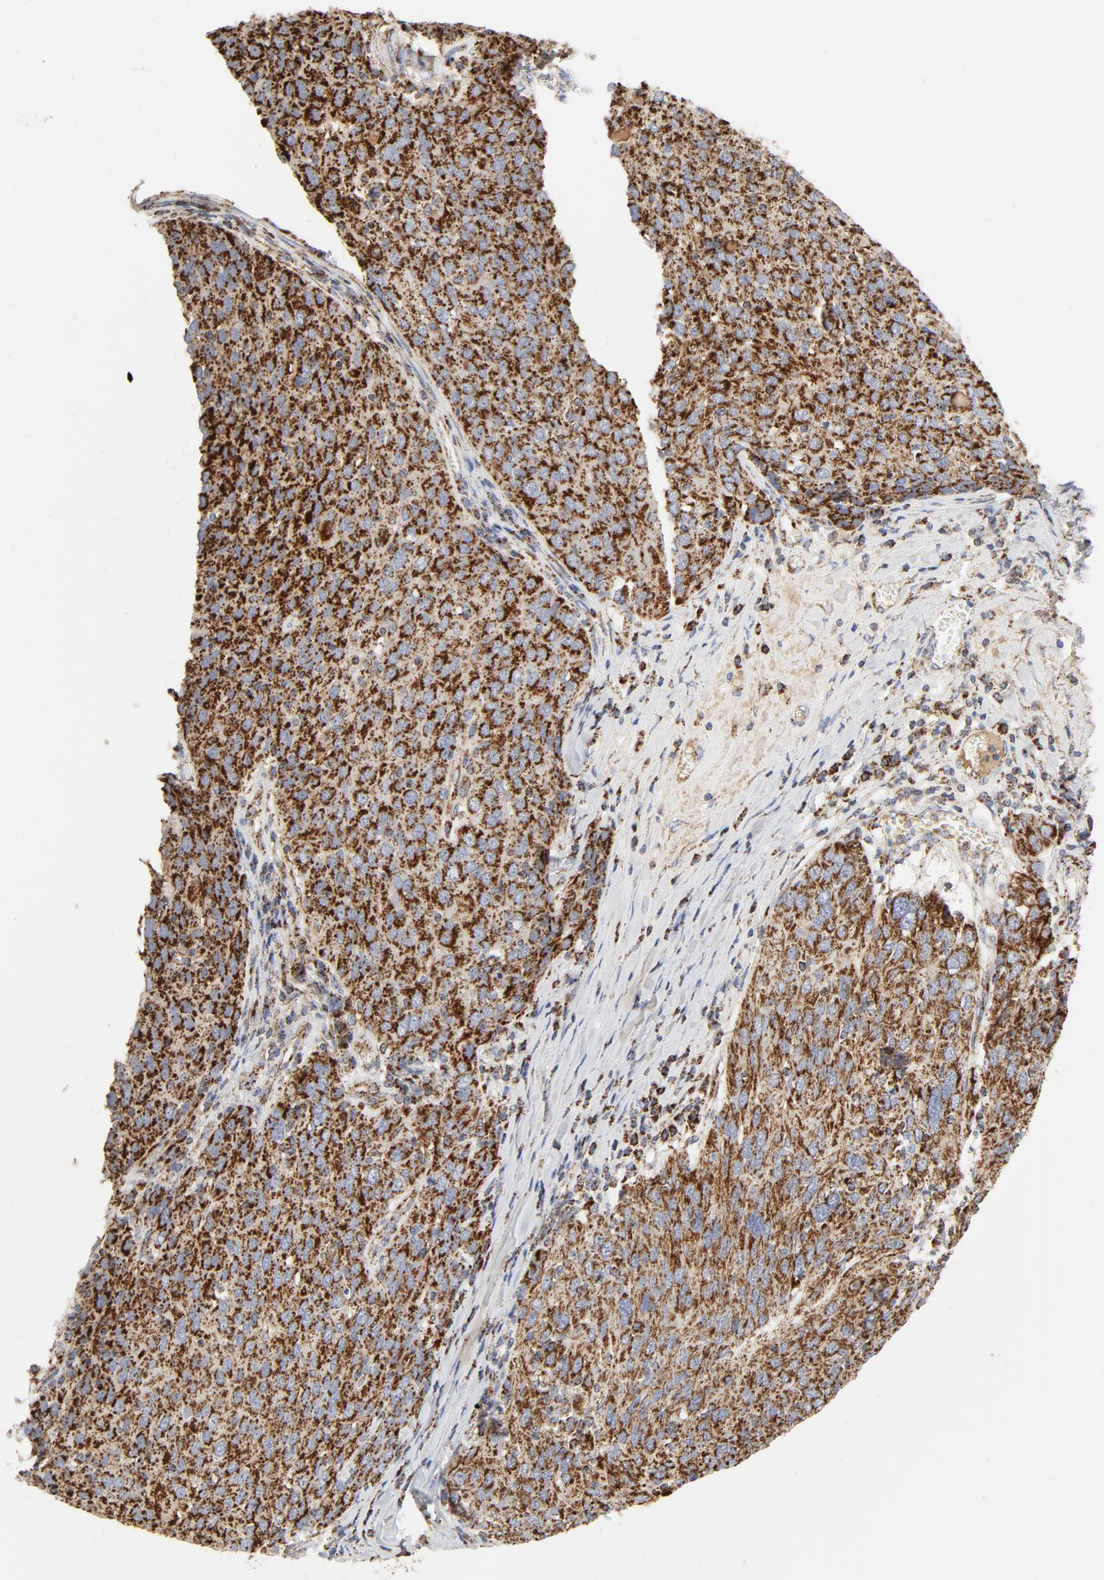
{"staining": {"intensity": "strong", "quantity": ">75%", "location": "cytoplasmic/membranous"}, "tissue": "ovarian cancer", "cell_type": "Tumor cells", "image_type": "cancer", "snomed": [{"axis": "morphology", "description": "Carcinoma, endometroid"}, {"axis": "topography", "description": "Ovary"}], "caption": "Human endometroid carcinoma (ovarian) stained with a protein marker shows strong staining in tumor cells.", "gene": "PCNX4", "patient": {"sex": "female", "age": 50}}